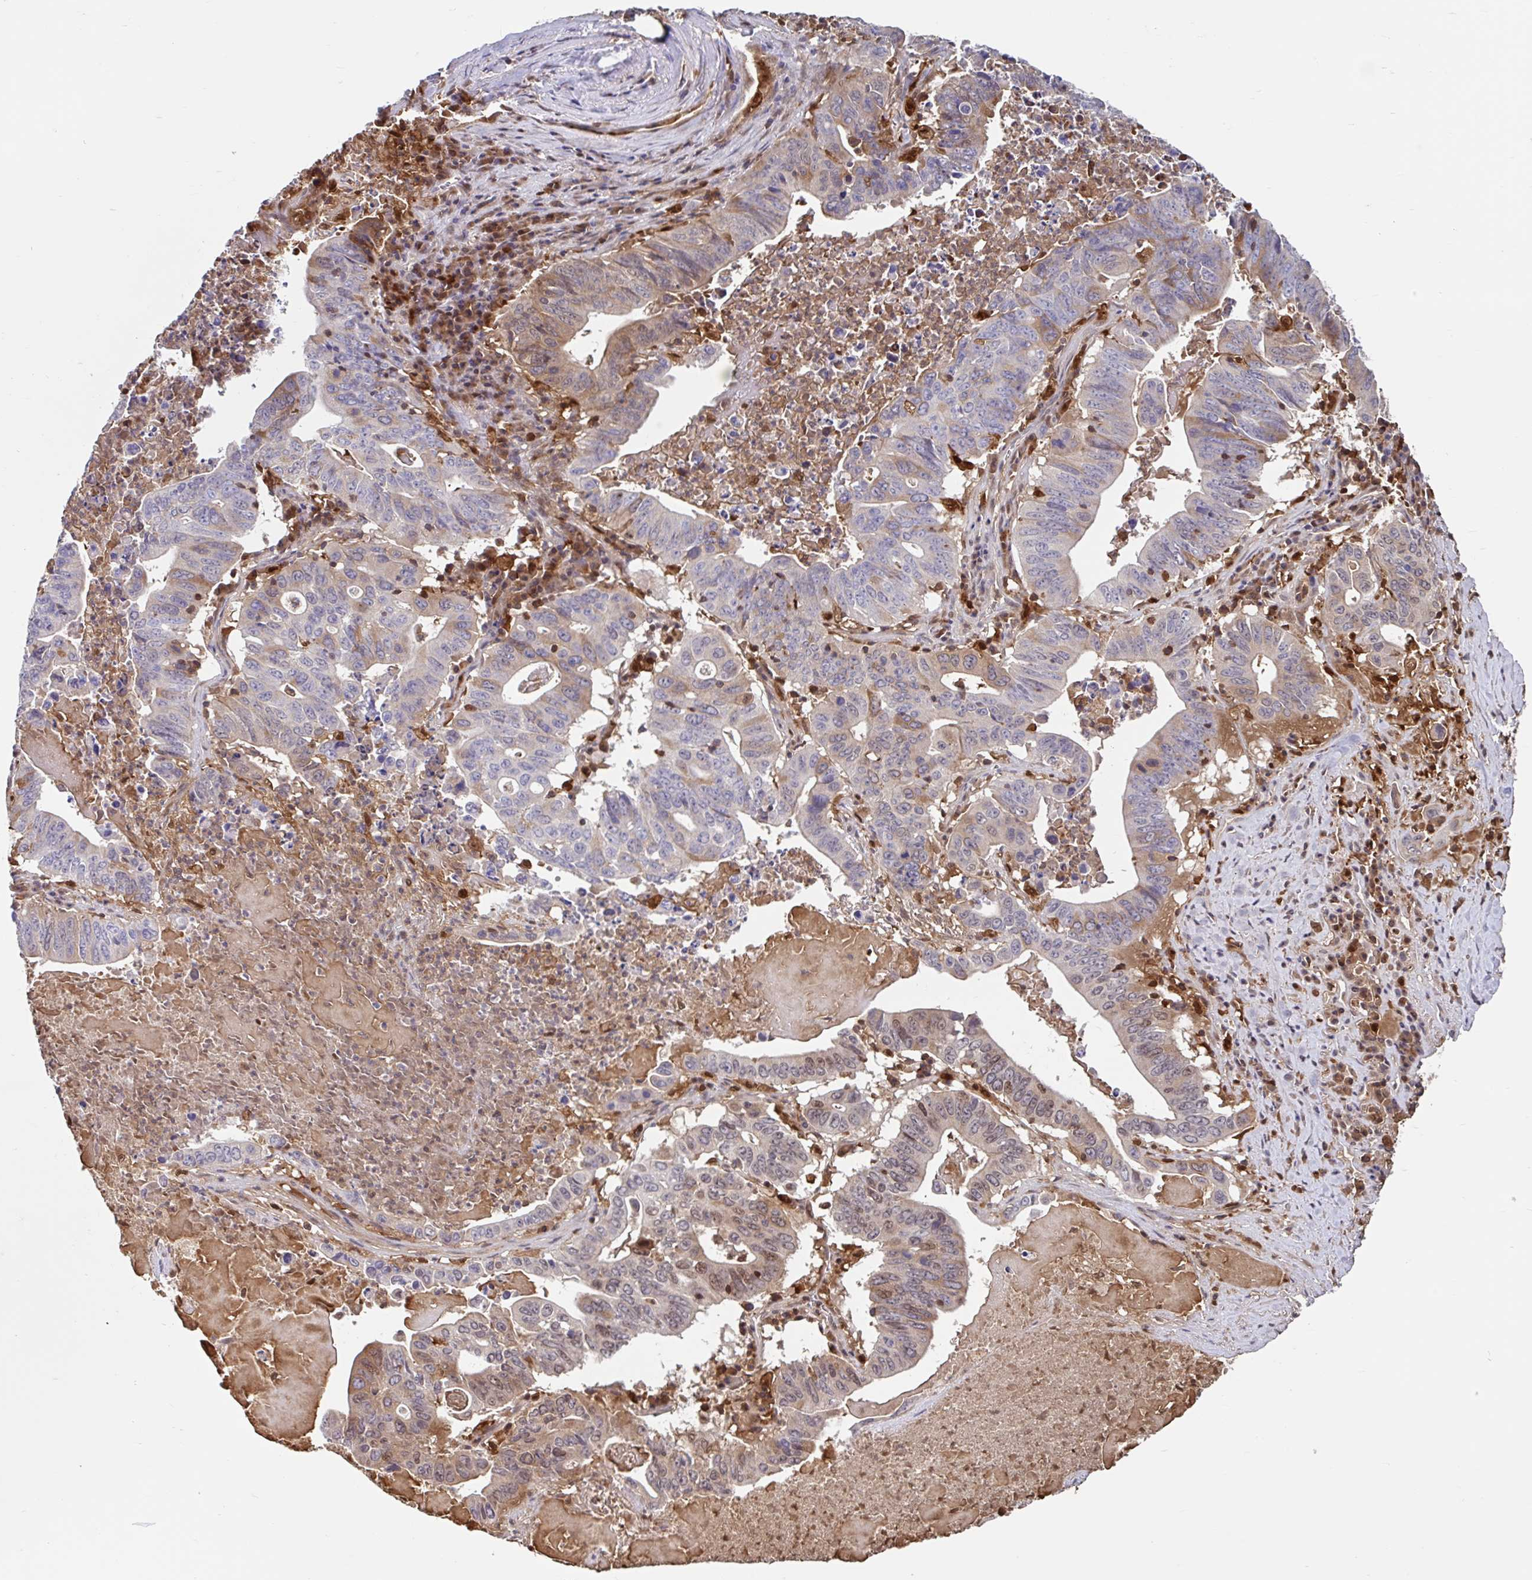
{"staining": {"intensity": "weak", "quantity": "<25%", "location": "cytoplasmic/membranous,nuclear"}, "tissue": "lung cancer", "cell_type": "Tumor cells", "image_type": "cancer", "snomed": [{"axis": "morphology", "description": "Adenocarcinoma, NOS"}, {"axis": "topography", "description": "Lung"}], "caption": "A histopathology image of lung cancer (adenocarcinoma) stained for a protein demonstrates no brown staining in tumor cells. (Brightfield microscopy of DAB (3,3'-diaminobenzidine) IHC at high magnification).", "gene": "BLVRA", "patient": {"sex": "female", "age": 60}}